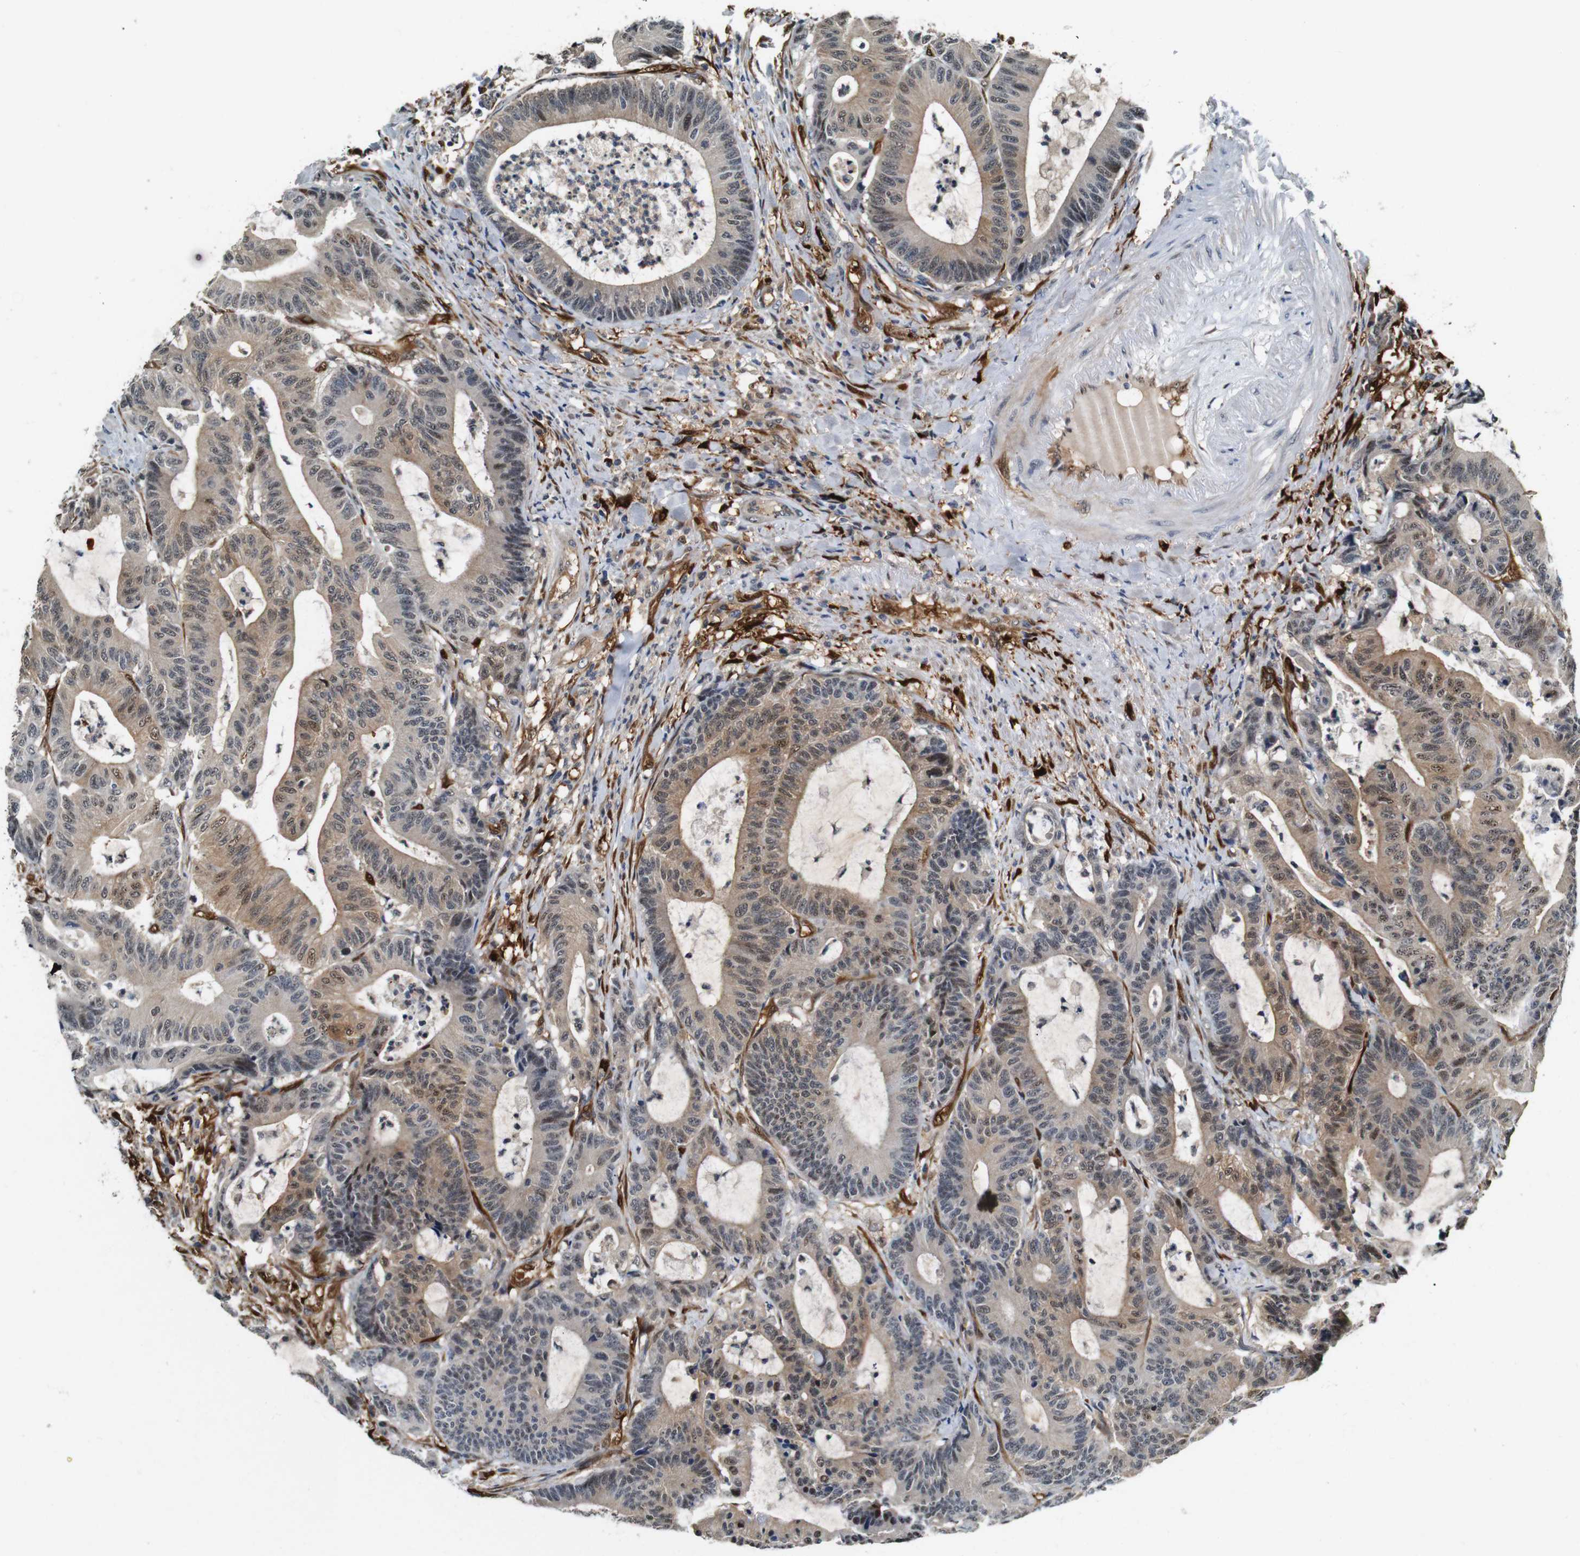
{"staining": {"intensity": "weak", "quantity": "25%-75%", "location": "cytoplasmic/membranous,nuclear"}, "tissue": "colorectal cancer", "cell_type": "Tumor cells", "image_type": "cancer", "snomed": [{"axis": "morphology", "description": "Adenocarcinoma, NOS"}, {"axis": "topography", "description": "Colon"}], "caption": "A micrograph of colorectal cancer stained for a protein displays weak cytoplasmic/membranous and nuclear brown staining in tumor cells.", "gene": "LXN", "patient": {"sex": "female", "age": 84}}